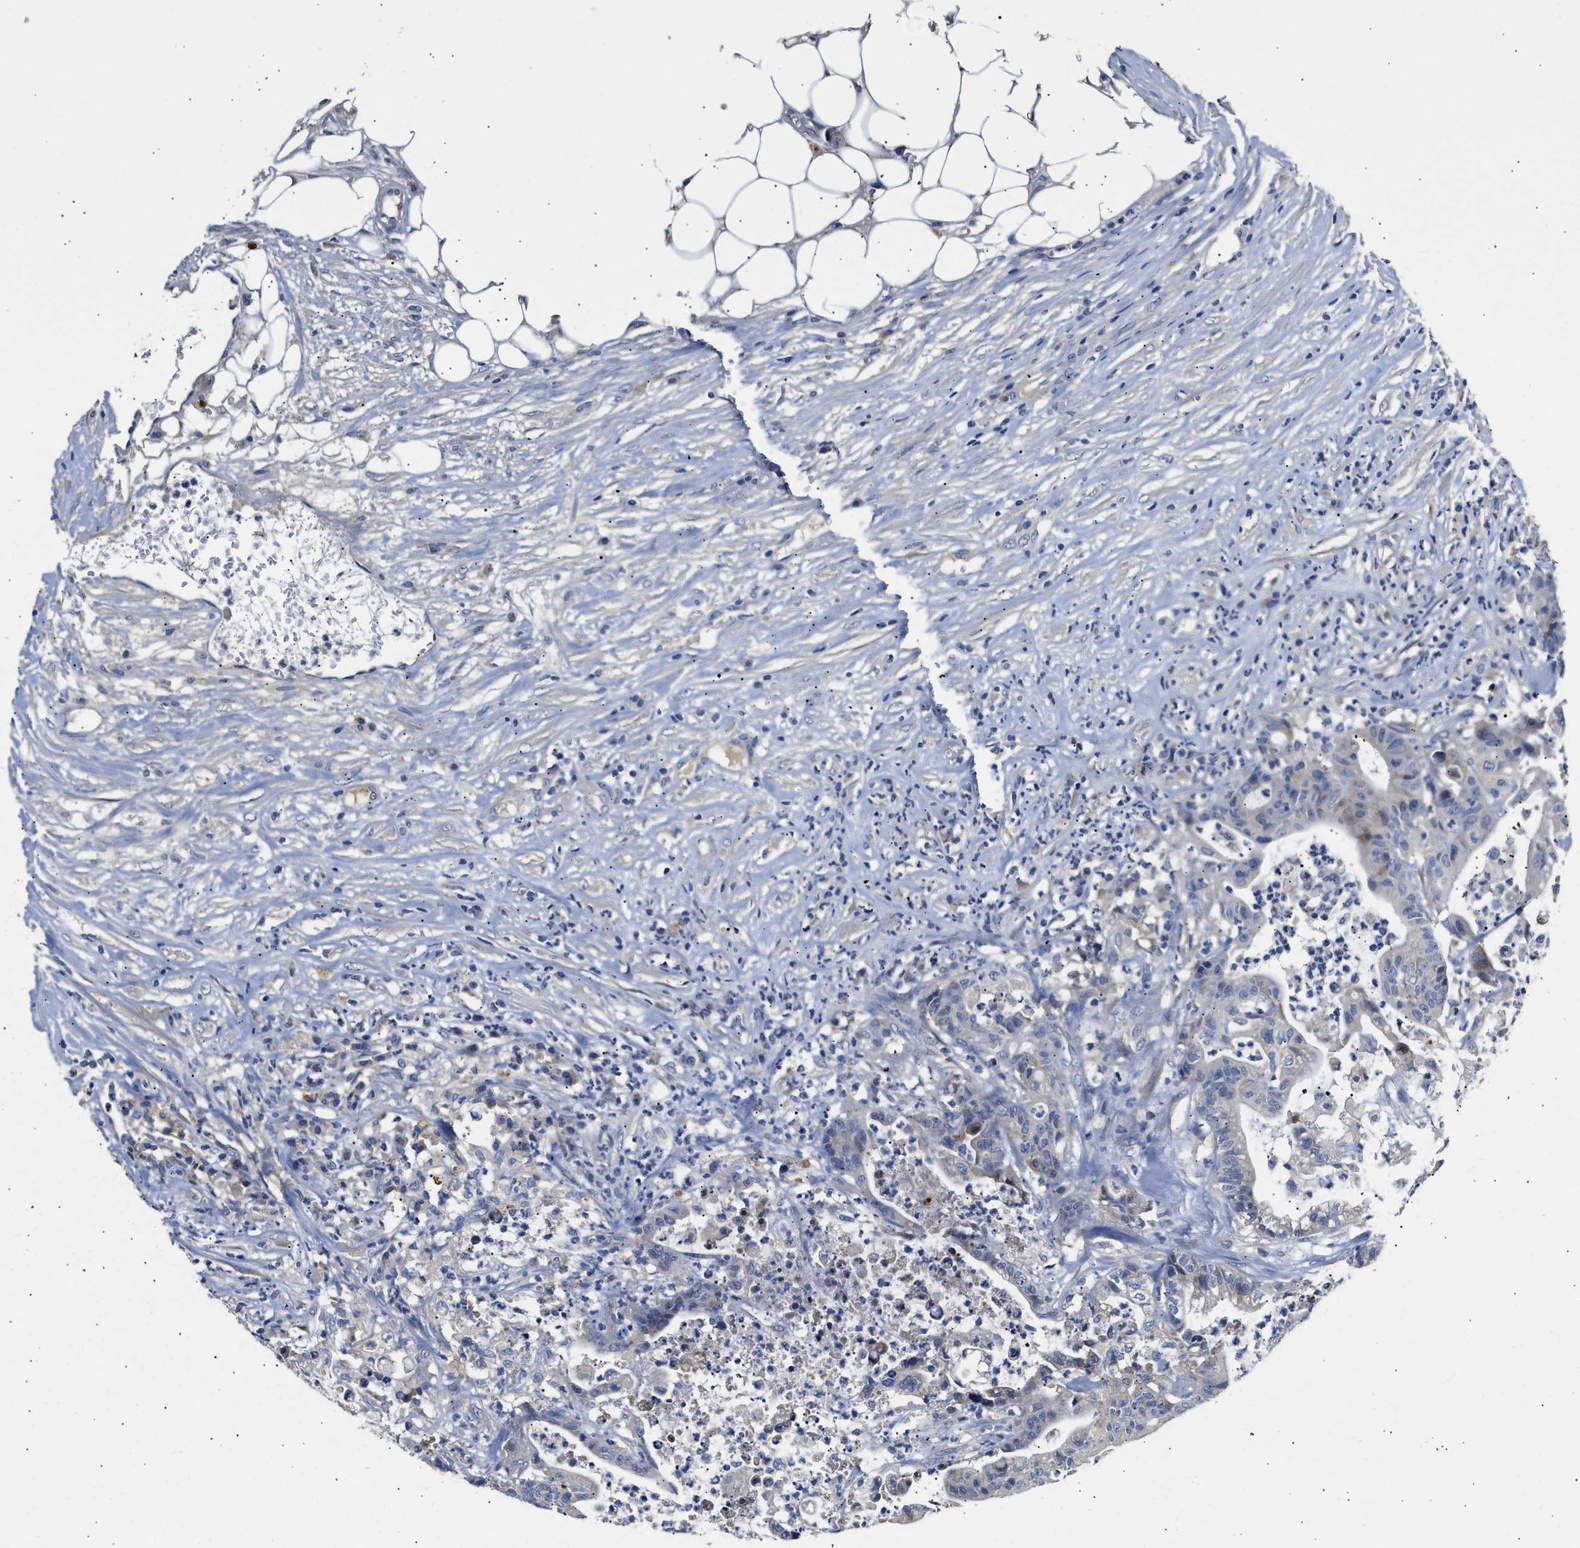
{"staining": {"intensity": "weak", "quantity": "<25%", "location": "cytoplasmic/membranous"}, "tissue": "colorectal cancer", "cell_type": "Tumor cells", "image_type": "cancer", "snomed": [{"axis": "morphology", "description": "Adenocarcinoma, NOS"}, {"axis": "topography", "description": "Colon"}], "caption": "This photomicrograph is of colorectal cancer stained with immunohistochemistry to label a protein in brown with the nuclei are counter-stained blue. There is no expression in tumor cells.", "gene": "KASH5", "patient": {"sex": "female", "age": 84}}